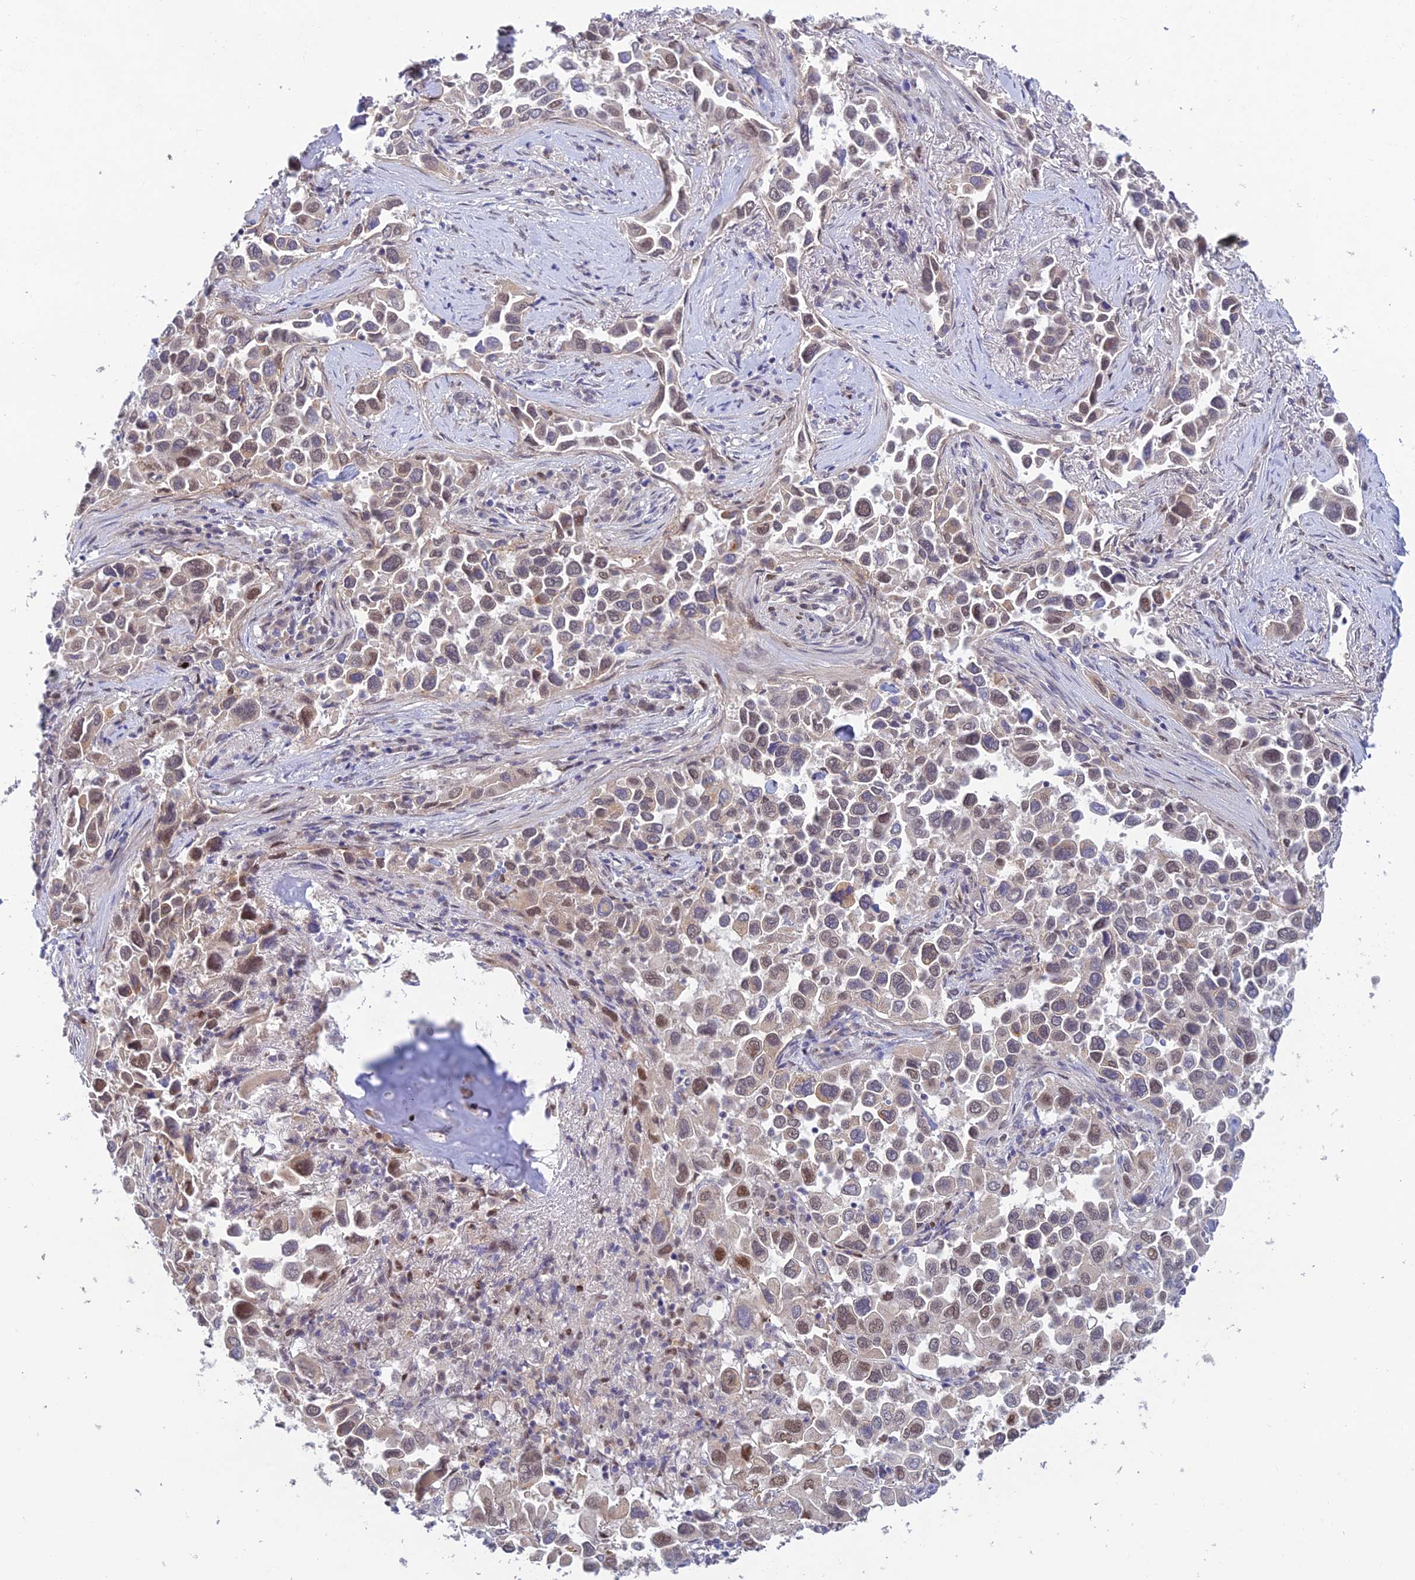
{"staining": {"intensity": "moderate", "quantity": "<25%", "location": "nuclear"}, "tissue": "lung cancer", "cell_type": "Tumor cells", "image_type": "cancer", "snomed": [{"axis": "morphology", "description": "Adenocarcinoma, NOS"}, {"axis": "topography", "description": "Lung"}], "caption": "A high-resolution image shows IHC staining of lung adenocarcinoma, which exhibits moderate nuclear expression in about <25% of tumor cells.", "gene": "FASTKD5", "patient": {"sex": "female", "age": 76}}